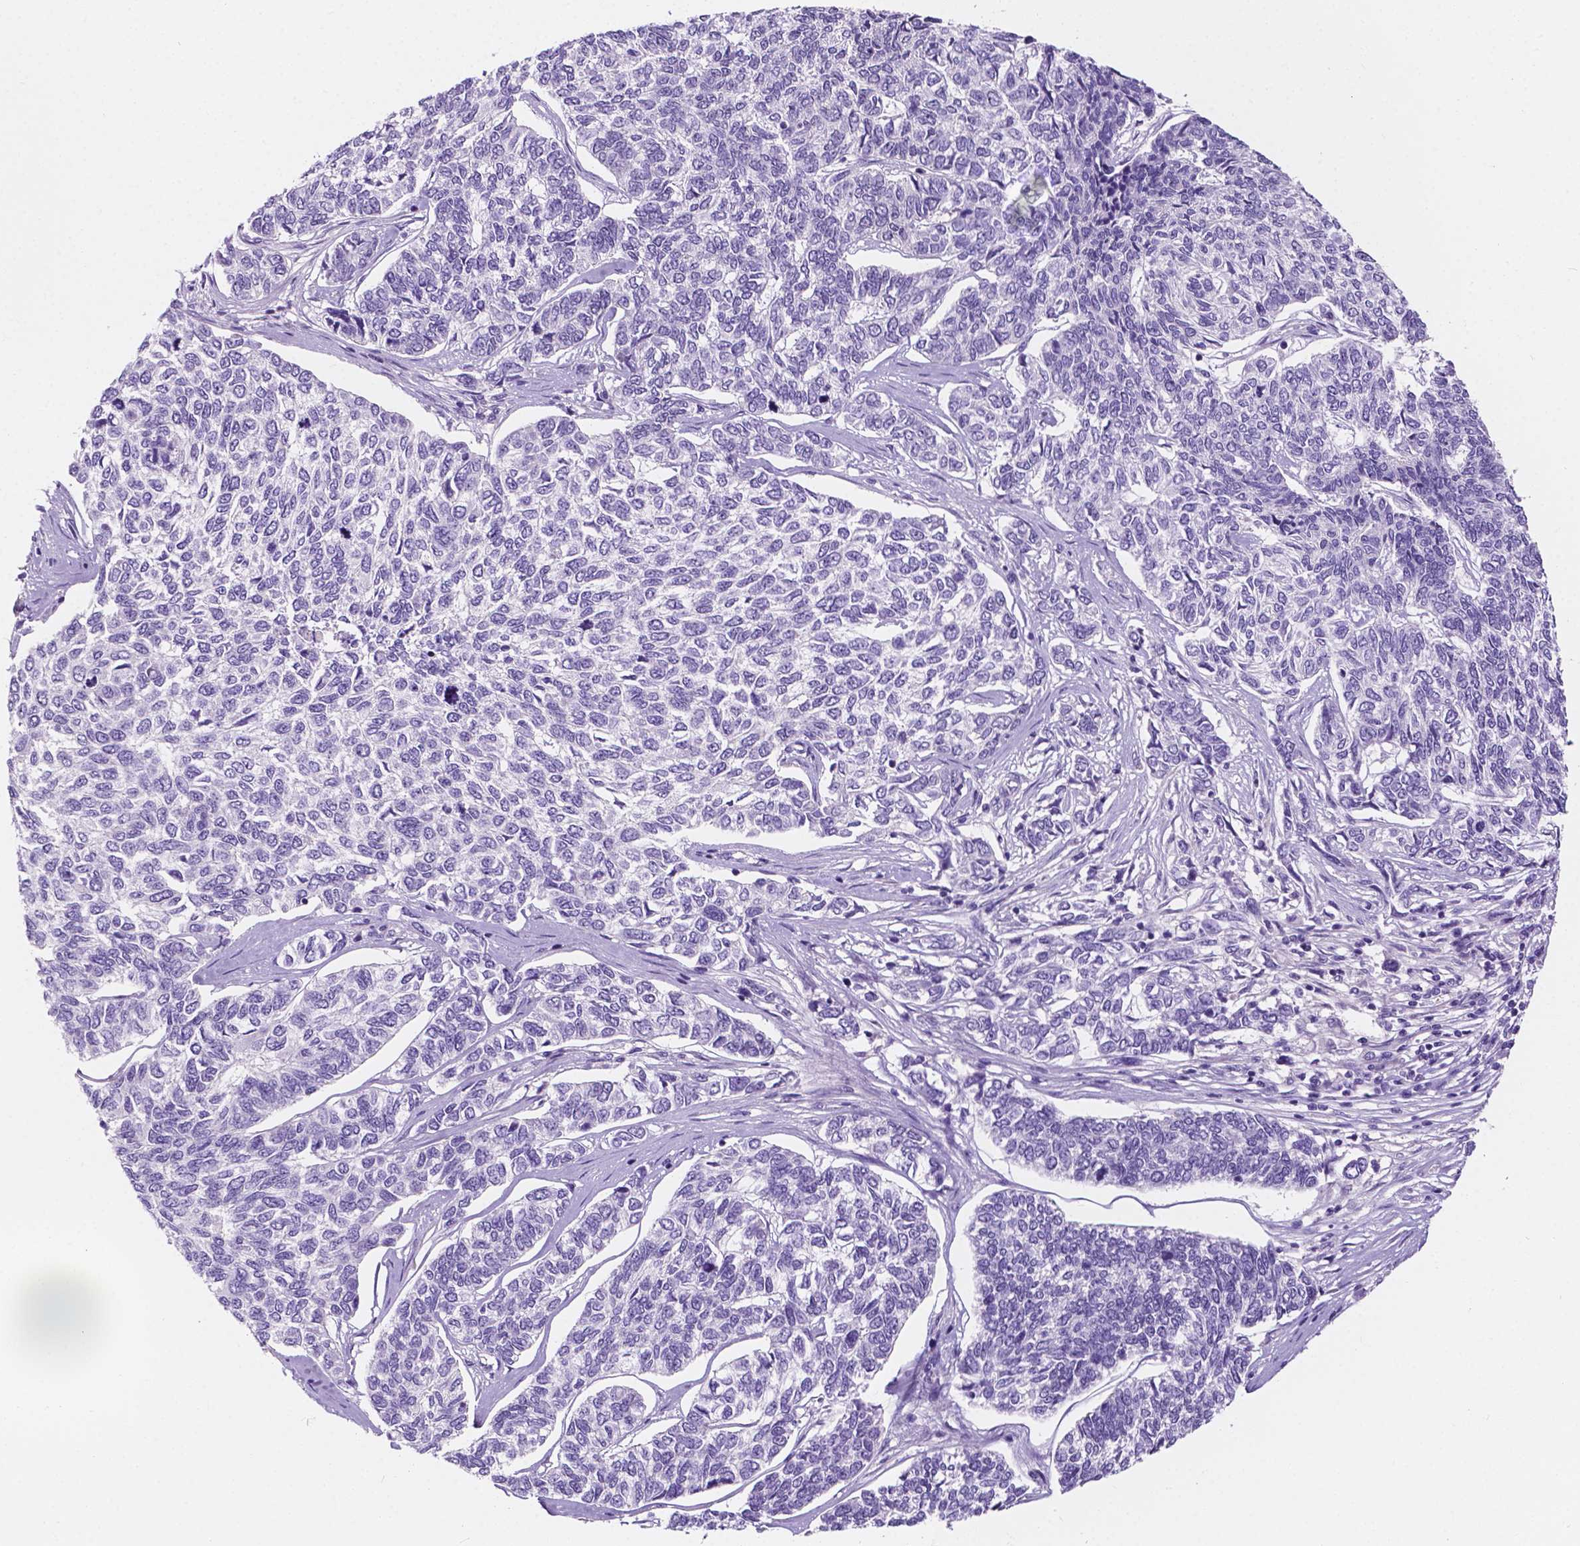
{"staining": {"intensity": "negative", "quantity": "none", "location": "none"}, "tissue": "skin cancer", "cell_type": "Tumor cells", "image_type": "cancer", "snomed": [{"axis": "morphology", "description": "Basal cell carcinoma"}, {"axis": "topography", "description": "Skin"}], "caption": "Immunohistochemistry (IHC) photomicrograph of neoplastic tissue: human skin cancer stained with DAB reveals no significant protein expression in tumor cells.", "gene": "SIRT2", "patient": {"sex": "female", "age": 65}}